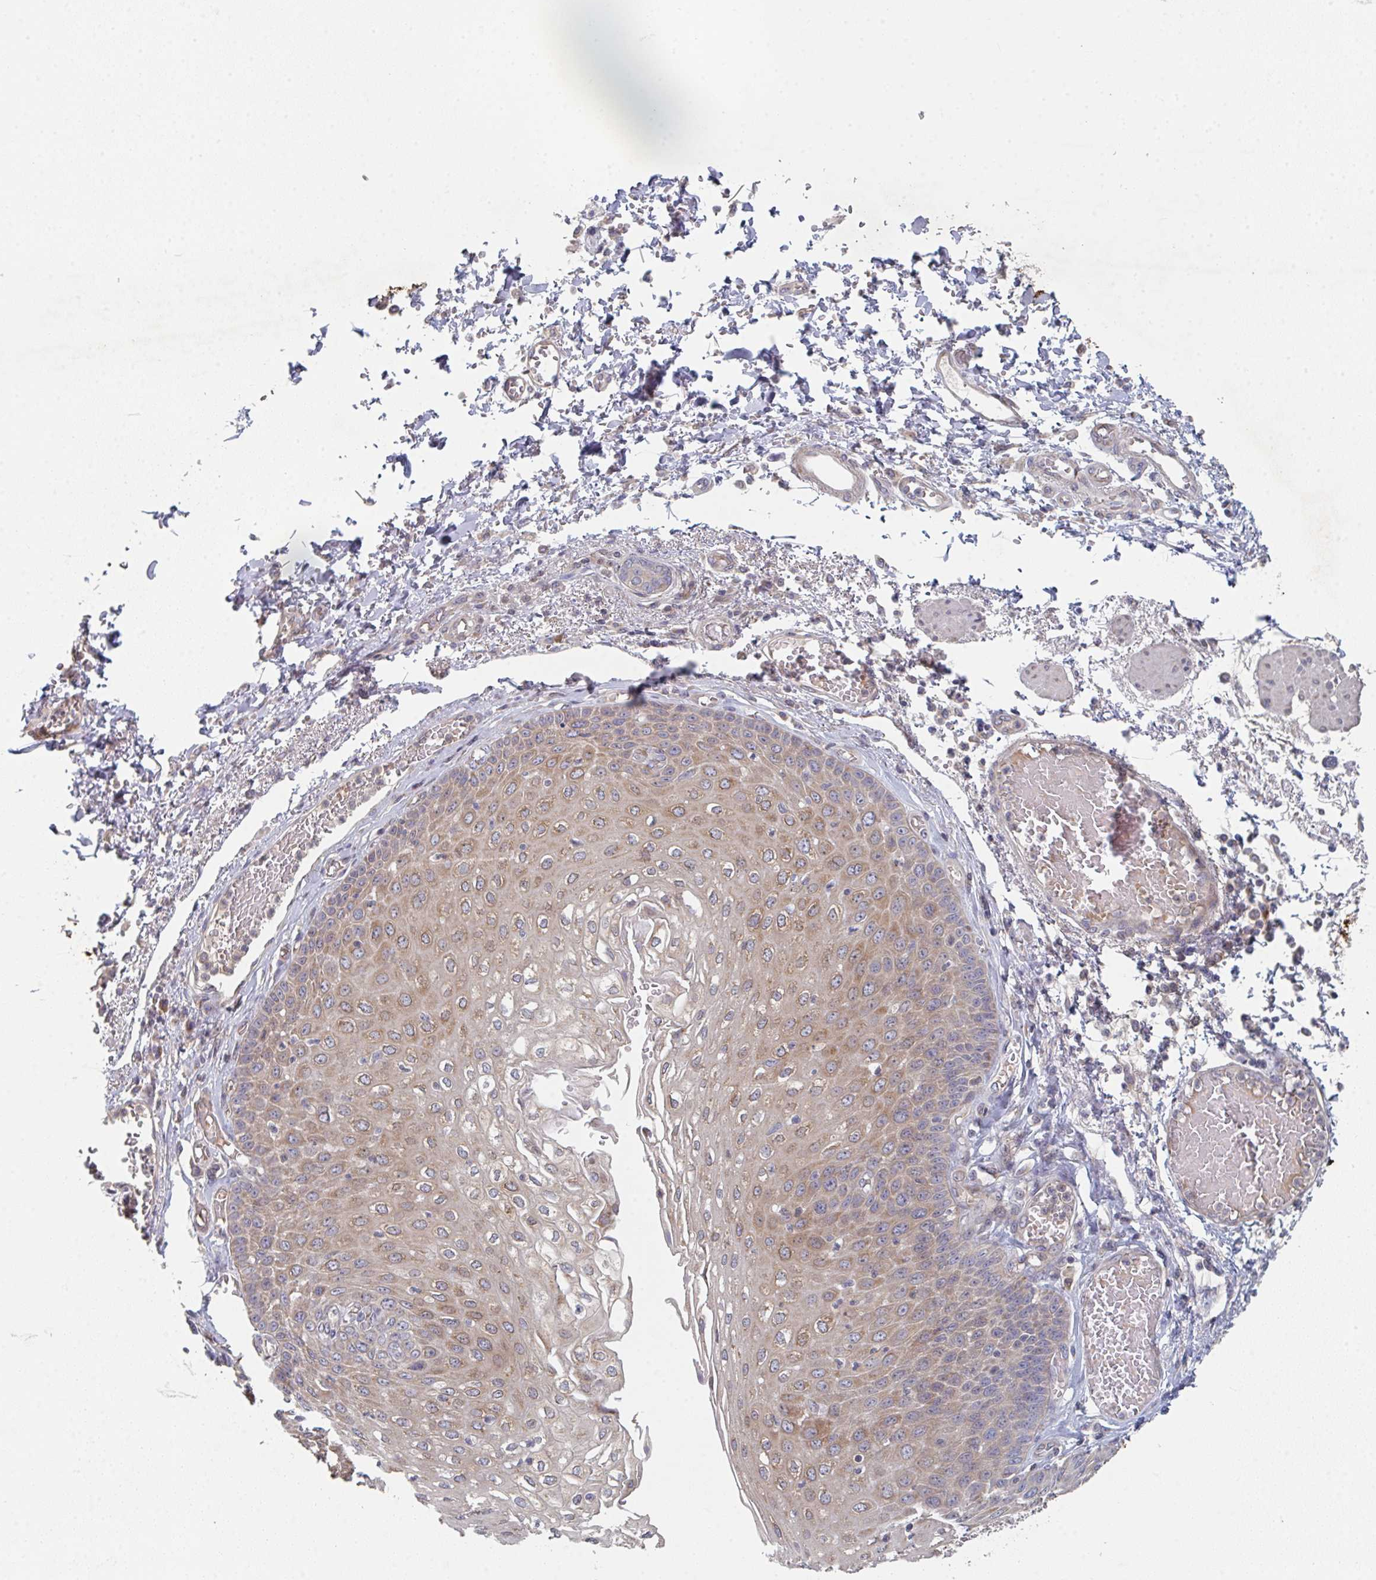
{"staining": {"intensity": "moderate", "quantity": ">75%", "location": "cytoplasmic/membranous"}, "tissue": "esophagus", "cell_type": "Squamous epithelial cells", "image_type": "normal", "snomed": [{"axis": "morphology", "description": "Normal tissue, NOS"}, {"axis": "morphology", "description": "Adenocarcinoma, NOS"}, {"axis": "topography", "description": "Esophagus"}], "caption": "A photomicrograph of esophagus stained for a protein reveals moderate cytoplasmic/membranous brown staining in squamous epithelial cells. (DAB IHC with brightfield microscopy, high magnification).", "gene": "ELOVL1", "patient": {"sex": "male", "age": 81}}